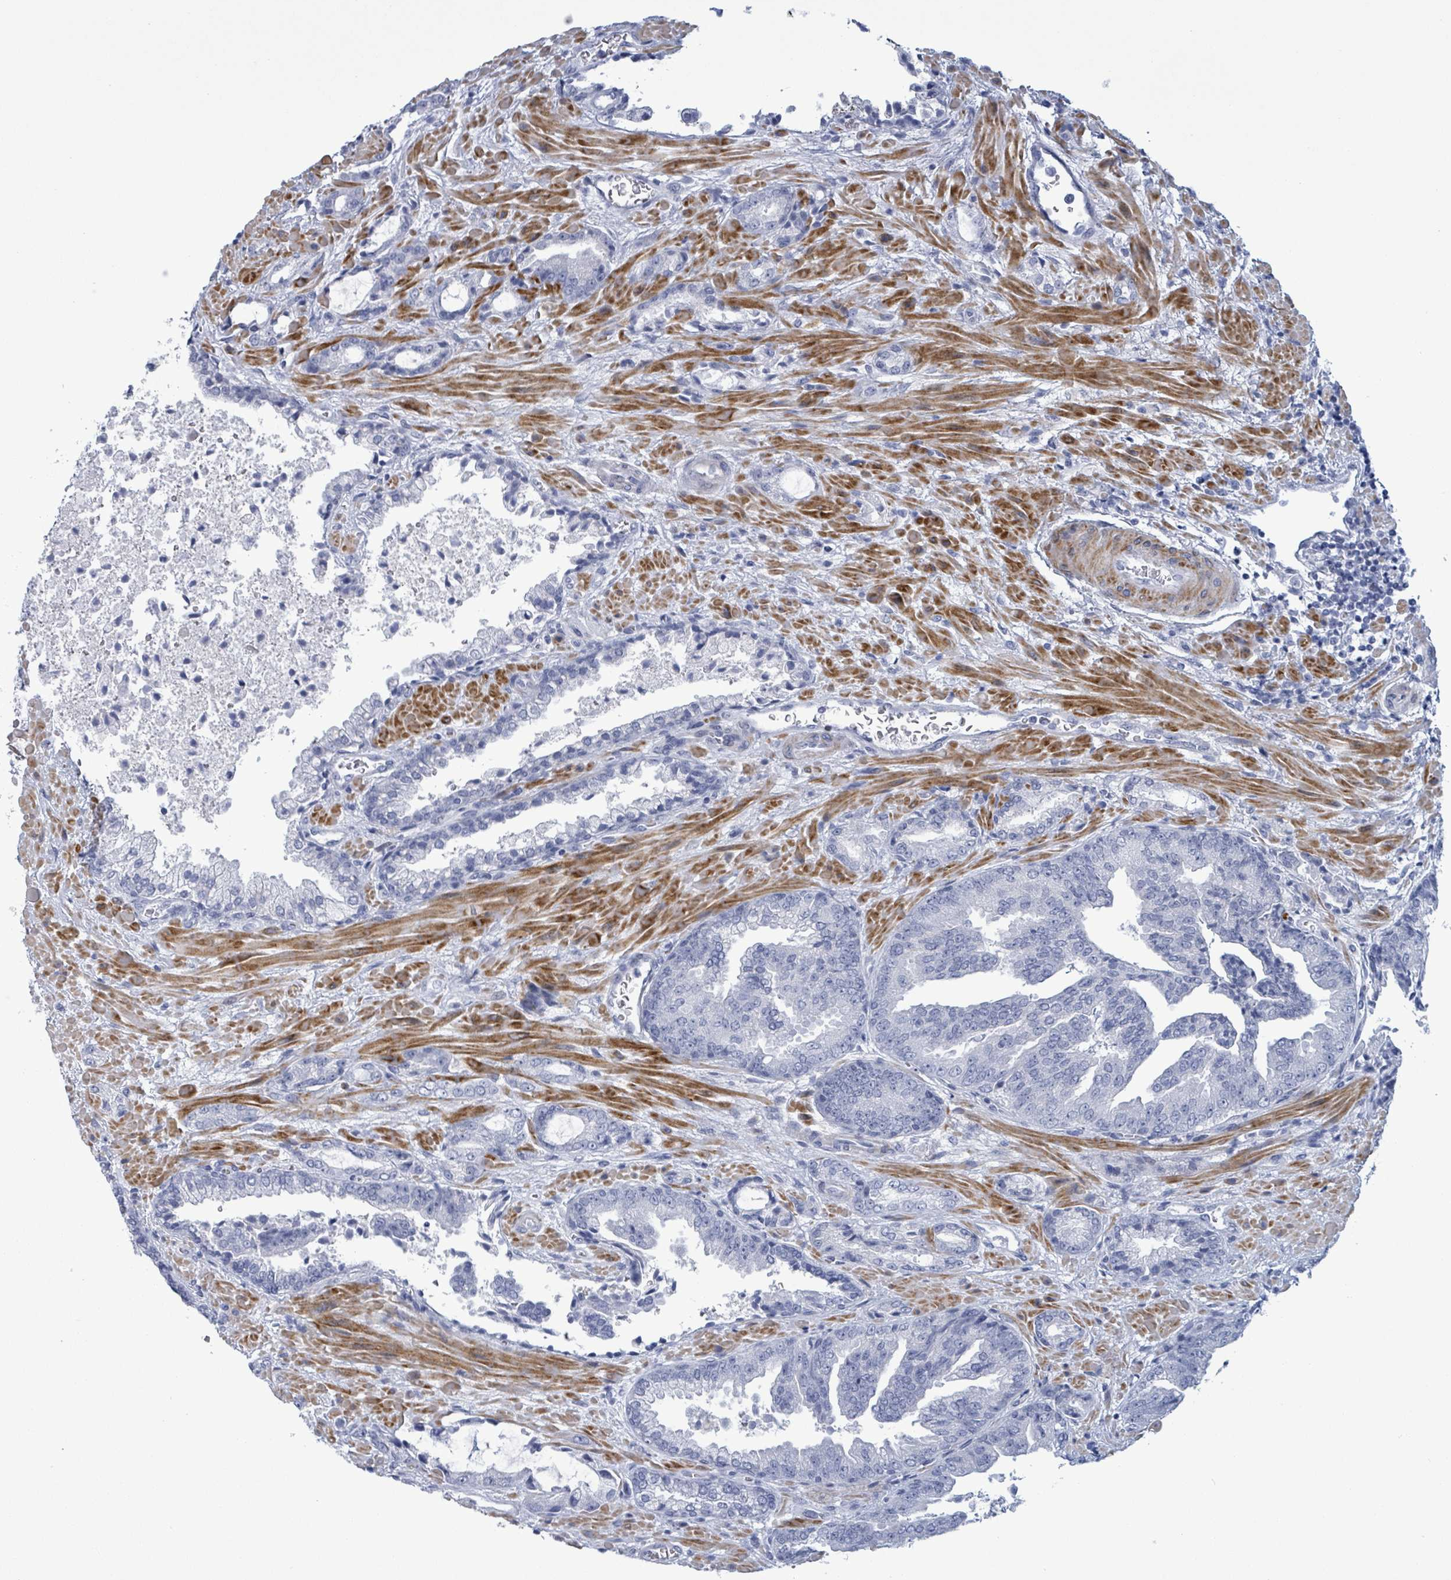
{"staining": {"intensity": "negative", "quantity": "none", "location": "none"}, "tissue": "prostate cancer", "cell_type": "Tumor cells", "image_type": "cancer", "snomed": [{"axis": "morphology", "description": "Adenocarcinoma, High grade"}, {"axis": "topography", "description": "Prostate"}], "caption": "IHC of high-grade adenocarcinoma (prostate) demonstrates no staining in tumor cells.", "gene": "ZNF771", "patient": {"sex": "male", "age": 68}}